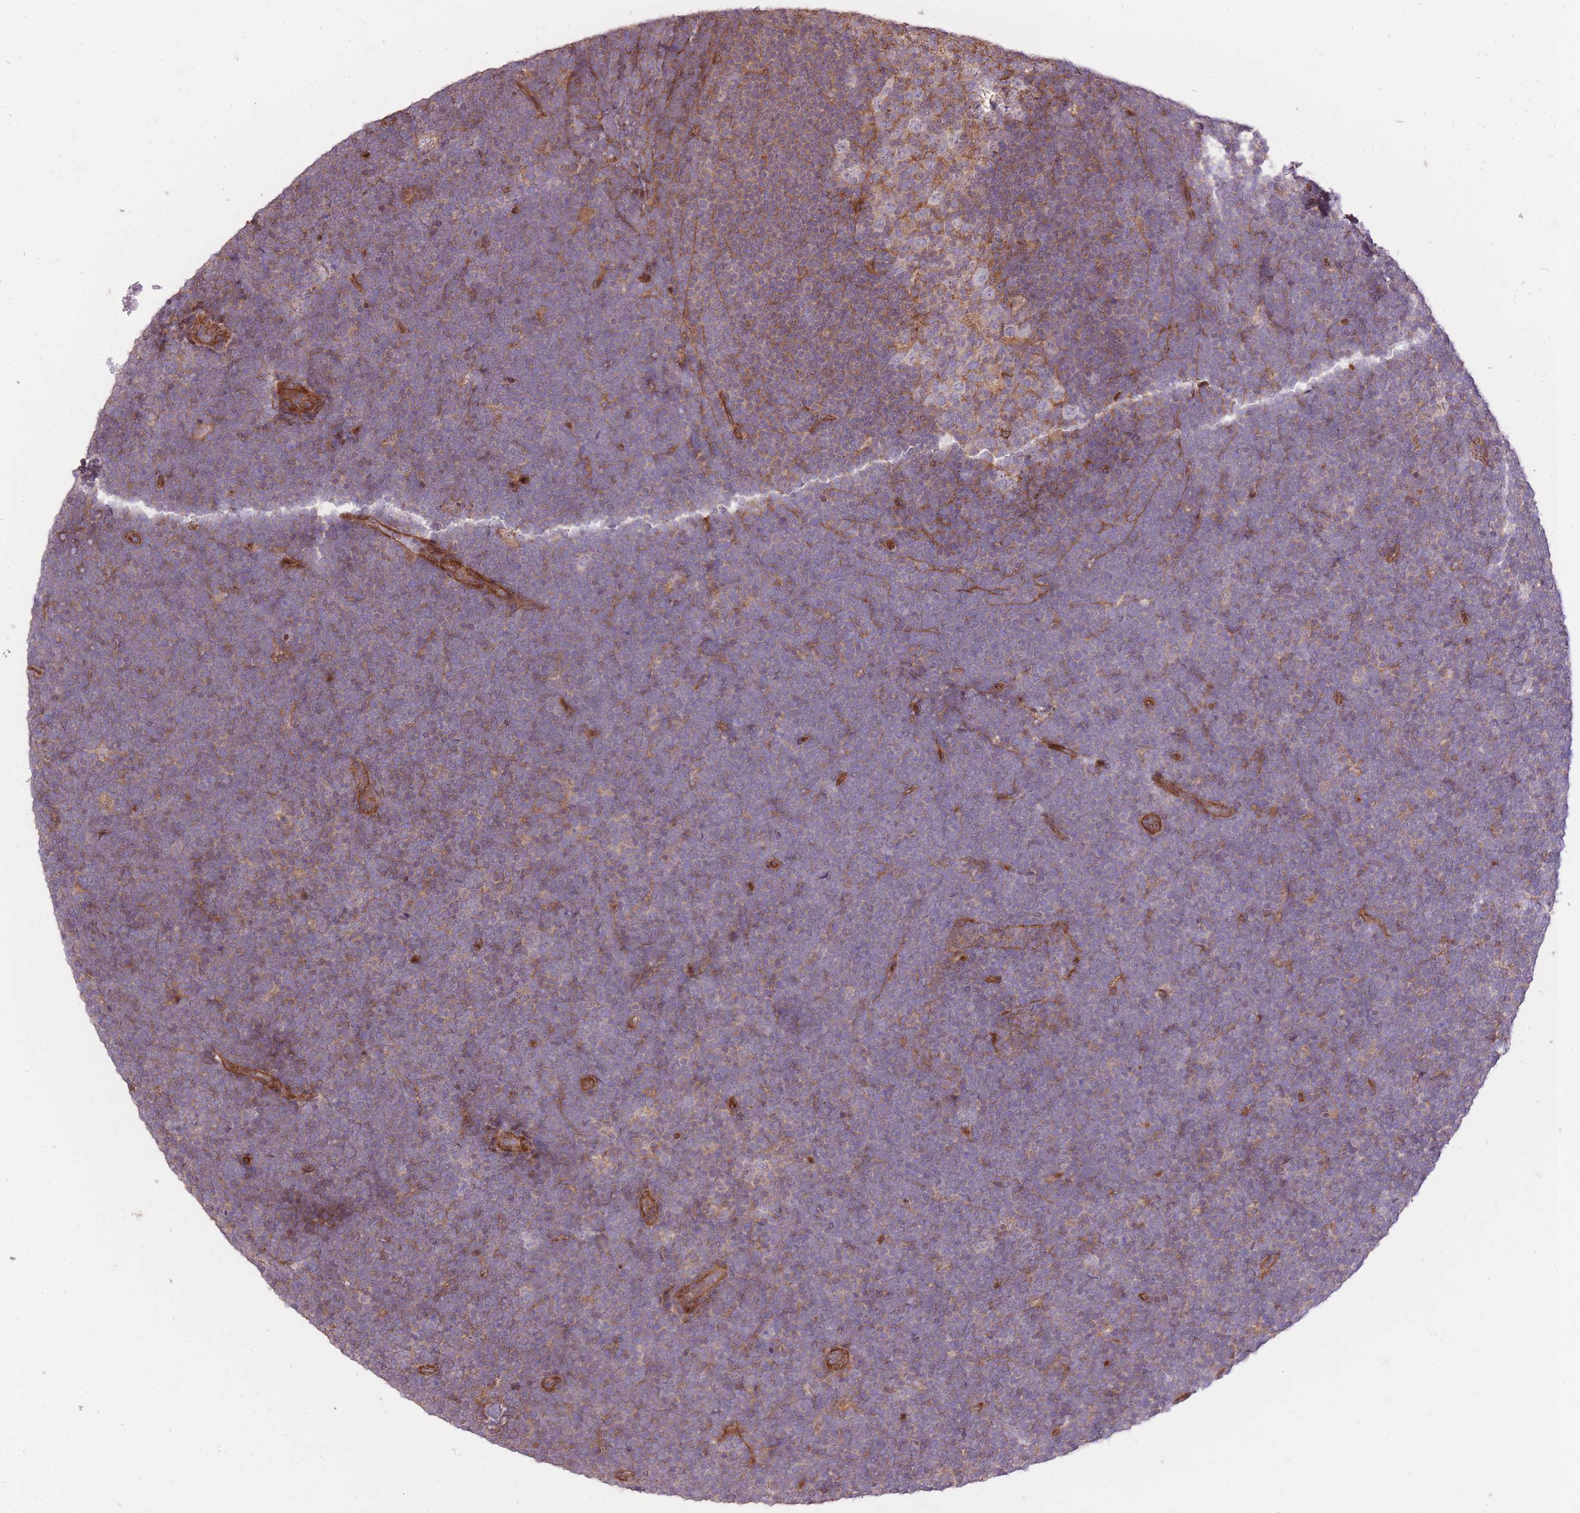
{"staining": {"intensity": "negative", "quantity": "none", "location": "none"}, "tissue": "lymphoma", "cell_type": "Tumor cells", "image_type": "cancer", "snomed": [{"axis": "morphology", "description": "Malignant lymphoma, non-Hodgkin's type, High grade"}, {"axis": "topography", "description": "Lymph node"}], "caption": "IHC of high-grade malignant lymphoma, non-Hodgkin's type demonstrates no staining in tumor cells.", "gene": "PLD1", "patient": {"sex": "male", "age": 13}}